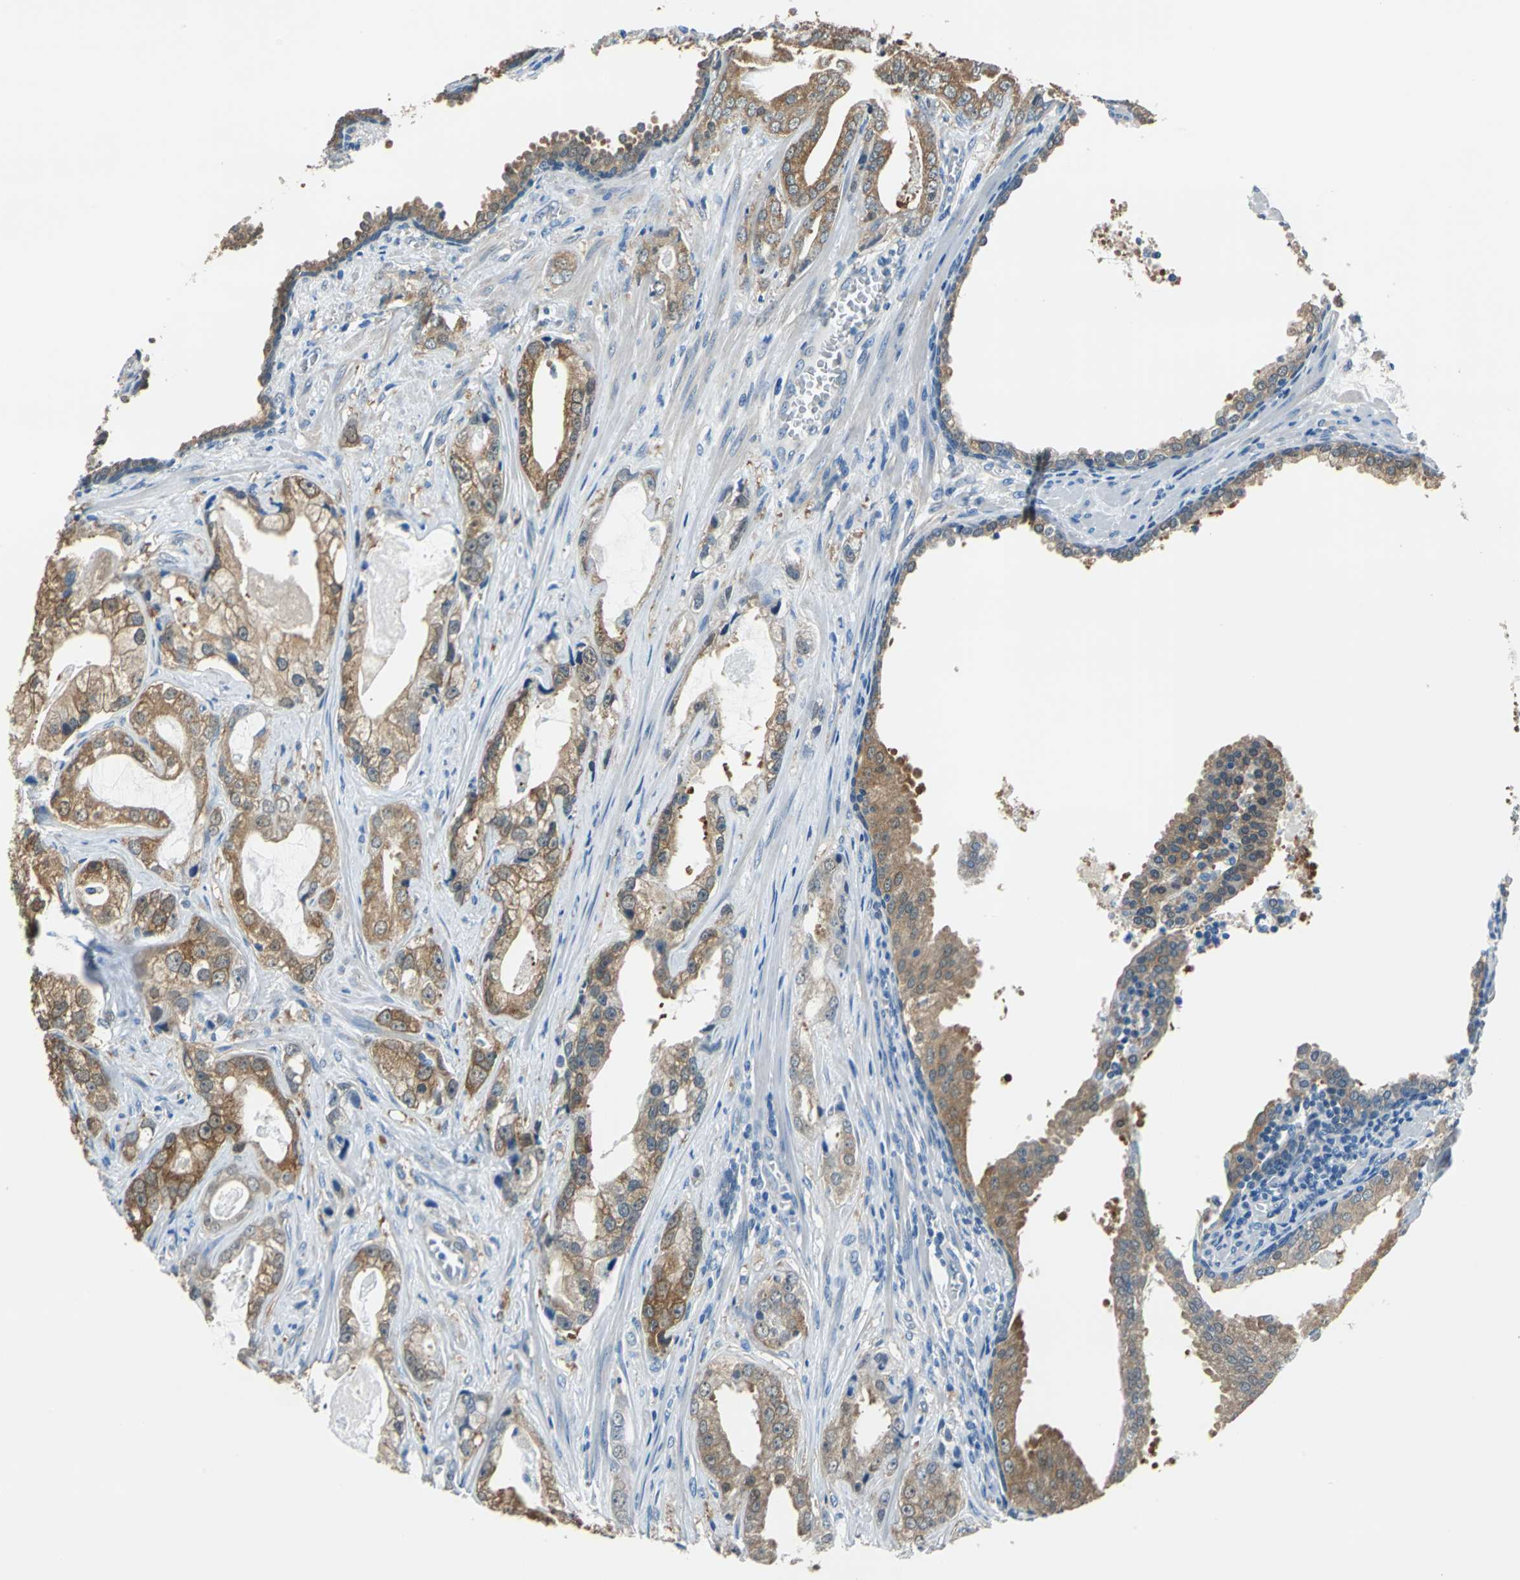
{"staining": {"intensity": "moderate", "quantity": ">75%", "location": "cytoplasmic/membranous"}, "tissue": "prostate cancer", "cell_type": "Tumor cells", "image_type": "cancer", "snomed": [{"axis": "morphology", "description": "Adenocarcinoma, Low grade"}, {"axis": "topography", "description": "Prostate"}], "caption": "This is a histology image of immunohistochemistry (IHC) staining of adenocarcinoma (low-grade) (prostate), which shows moderate positivity in the cytoplasmic/membranous of tumor cells.", "gene": "FKBP4", "patient": {"sex": "male", "age": 59}}